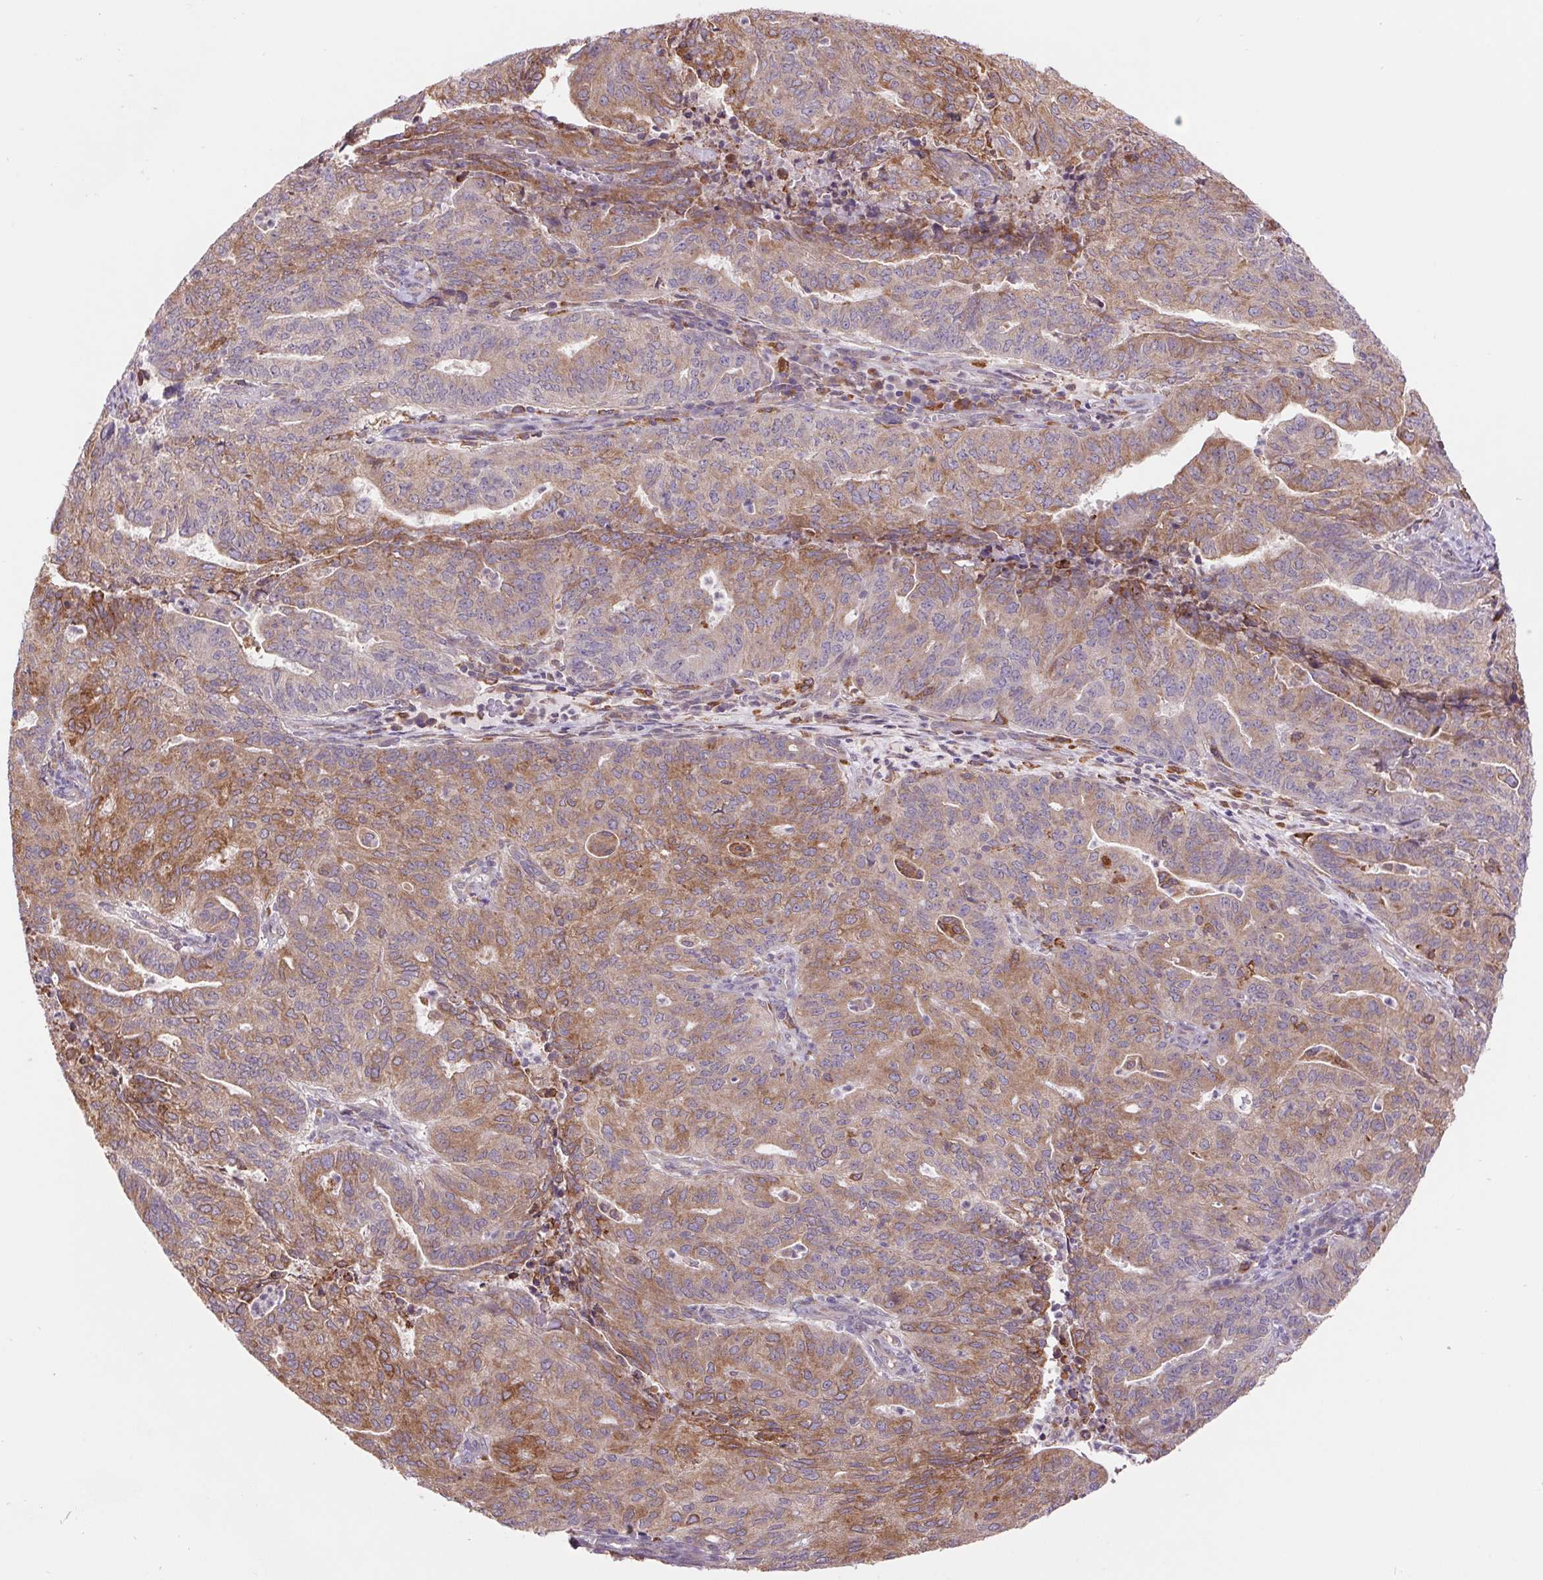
{"staining": {"intensity": "moderate", "quantity": "25%-75%", "location": "cytoplasmic/membranous"}, "tissue": "endometrial cancer", "cell_type": "Tumor cells", "image_type": "cancer", "snomed": [{"axis": "morphology", "description": "Adenocarcinoma, NOS"}, {"axis": "topography", "description": "Endometrium"}], "caption": "Immunohistochemical staining of human endometrial cancer (adenocarcinoma) displays medium levels of moderate cytoplasmic/membranous positivity in about 25%-75% of tumor cells.", "gene": "KLHL20", "patient": {"sex": "female", "age": 82}}